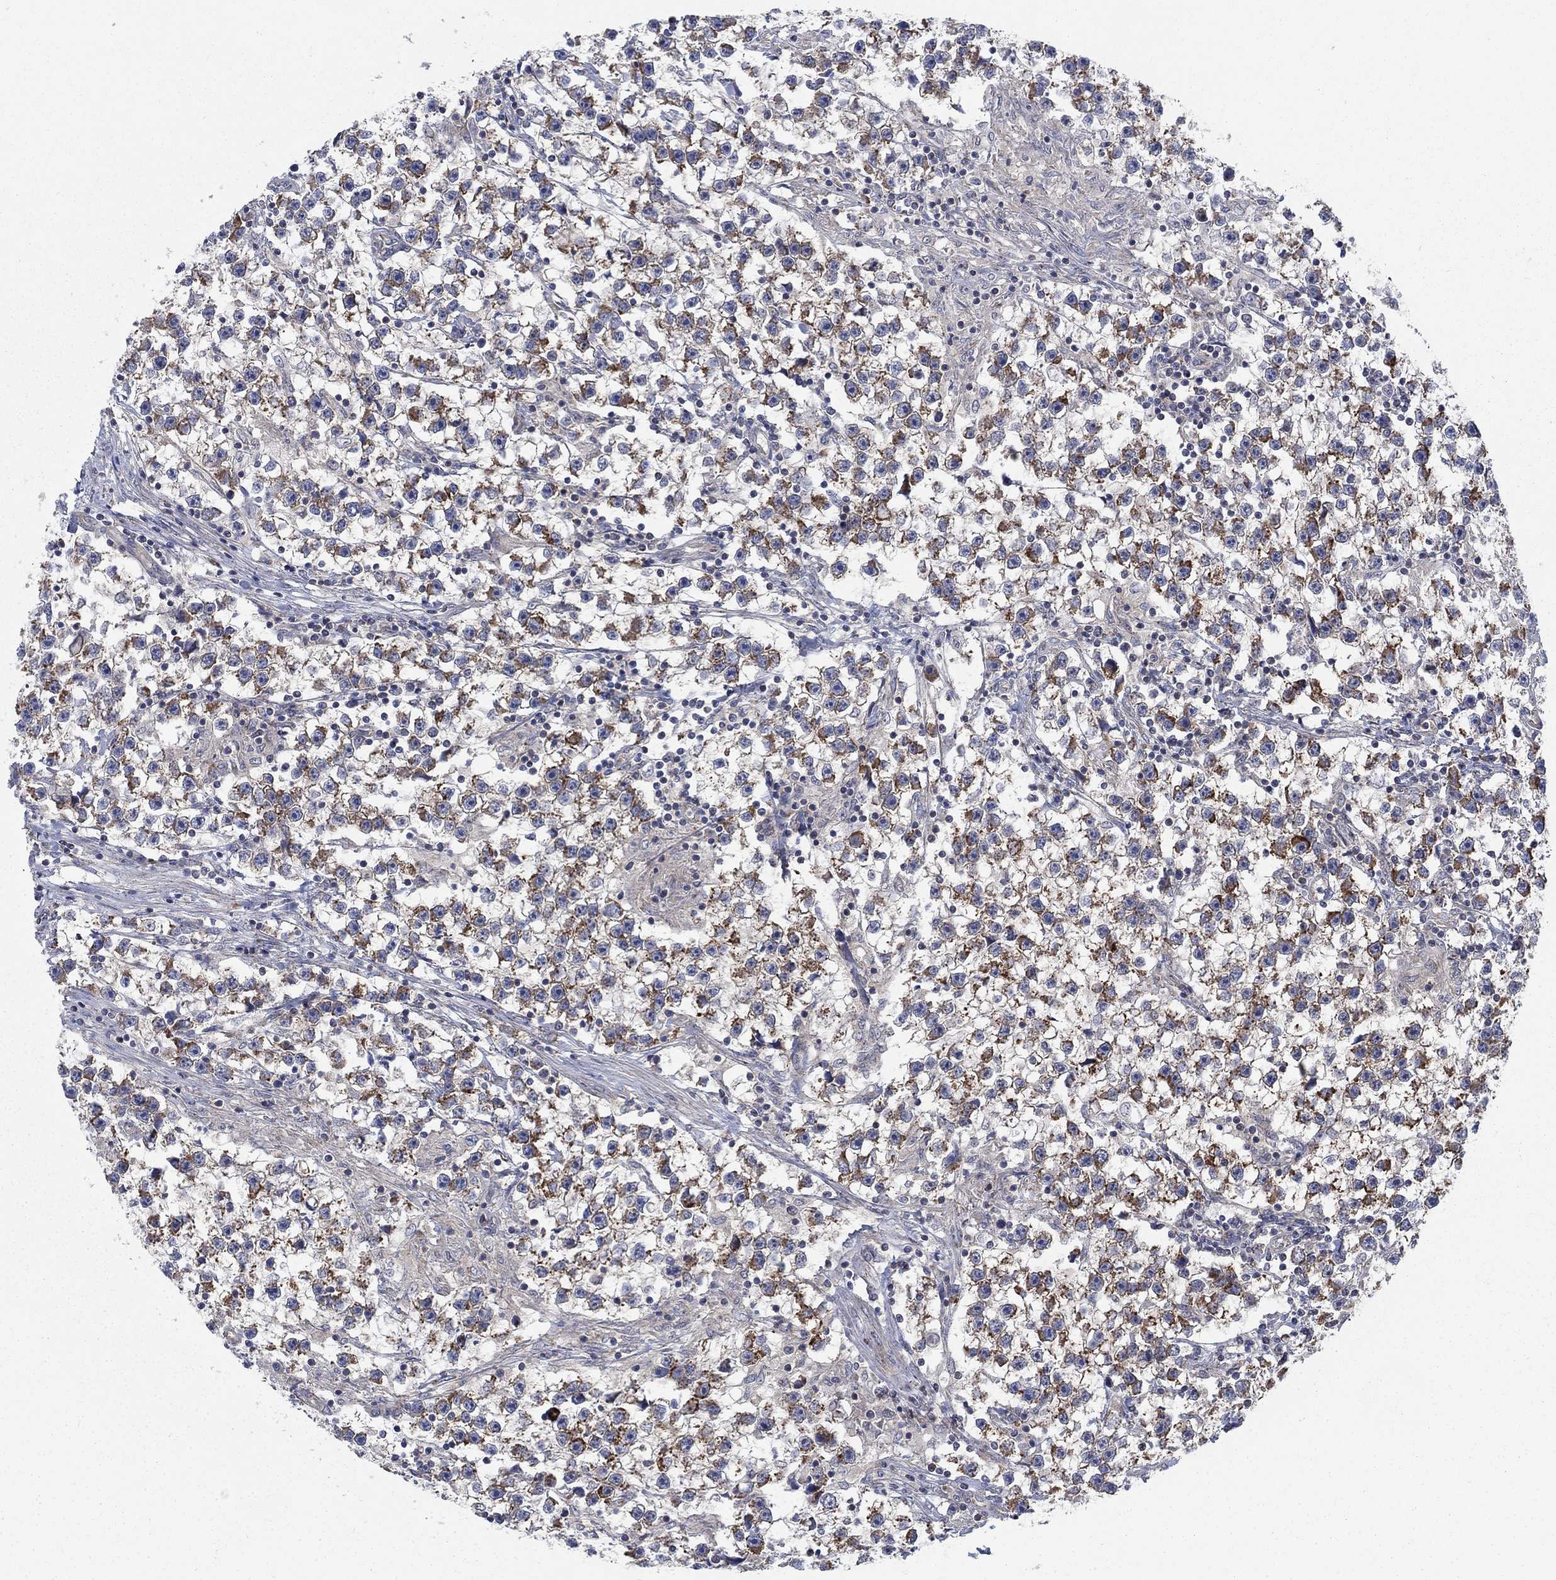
{"staining": {"intensity": "strong", "quantity": "25%-75%", "location": "cytoplasmic/membranous"}, "tissue": "testis cancer", "cell_type": "Tumor cells", "image_type": "cancer", "snomed": [{"axis": "morphology", "description": "Seminoma, NOS"}, {"axis": "topography", "description": "Testis"}], "caption": "Human testis cancer (seminoma) stained with a protein marker reveals strong staining in tumor cells.", "gene": "NME7", "patient": {"sex": "male", "age": 59}}